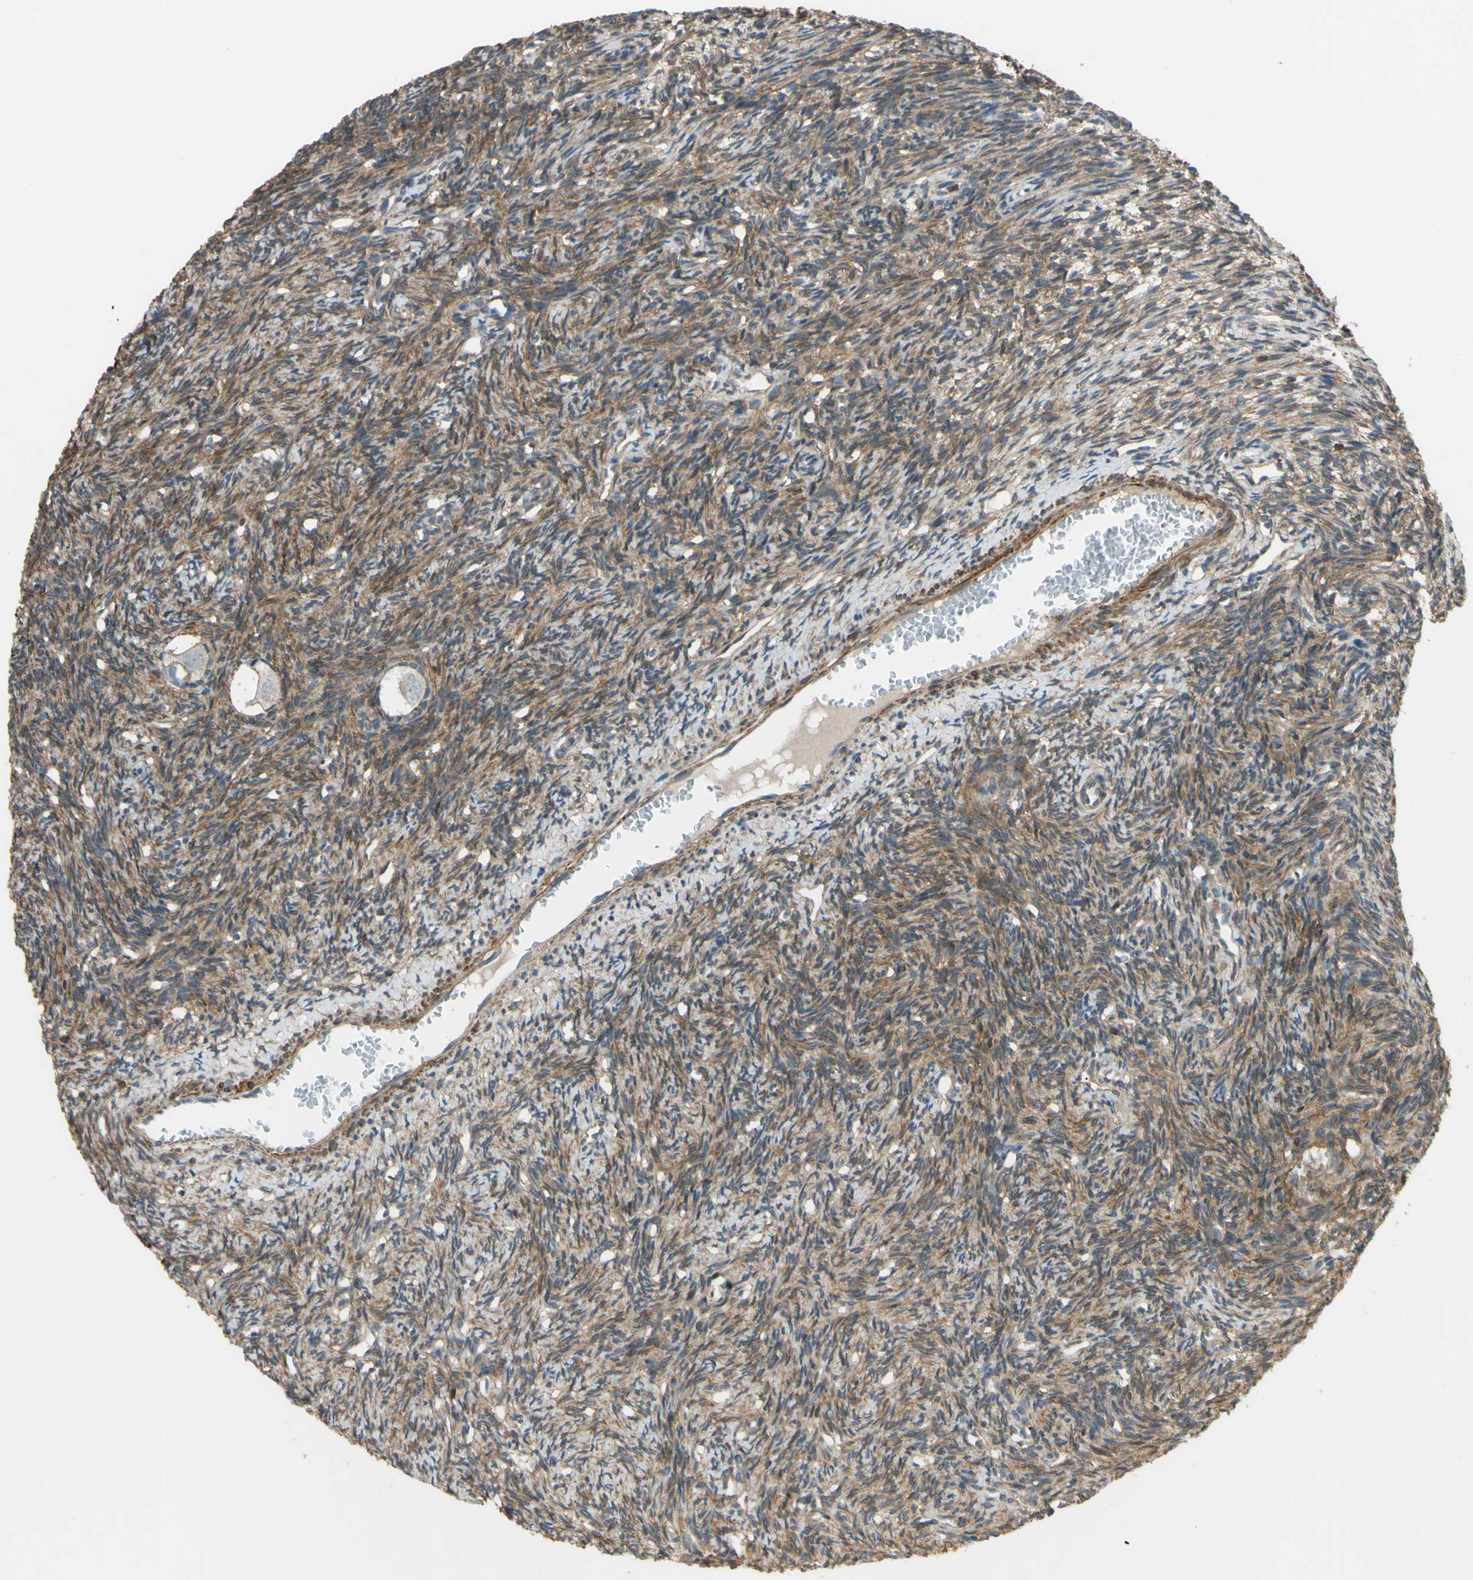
{"staining": {"intensity": "weak", "quantity": "<25%", "location": "cytoplasmic/membranous"}, "tissue": "ovary", "cell_type": "Follicle cells", "image_type": "normal", "snomed": [{"axis": "morphology", "description": "Normal tissue, NOS"}, {"axis": "topography", "description": "Ovary"}], "caption": "Immunohistochemical staining of normal human ovary exhibits no significant expression in follicle cells. (Brightfield microscopy of DAB immunohistochemistry (IHC) at high magnification).", "gene": "ADD3", "patient": {"sex": "female", "age": 33}}